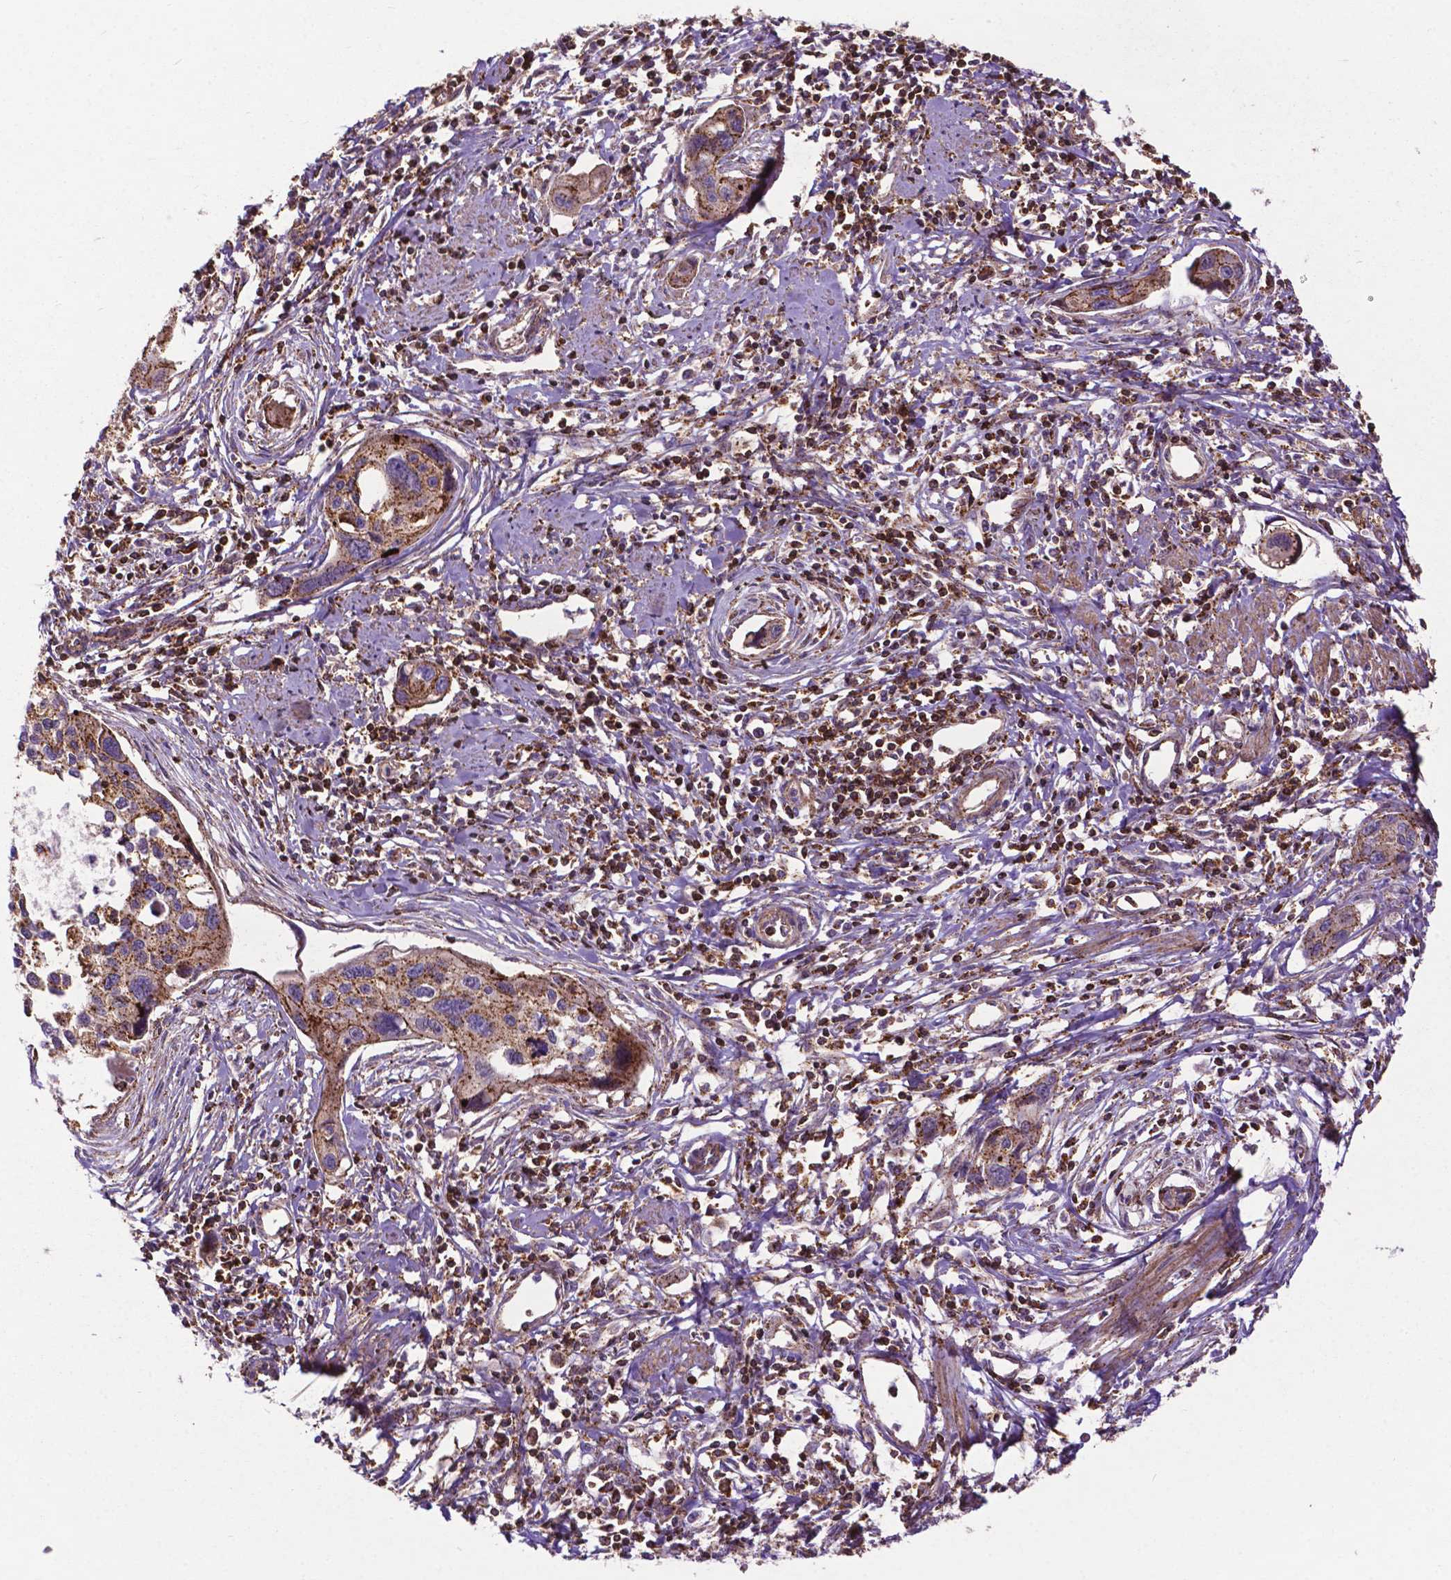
{"staining": {"intensity": "strong", "quantity": ">75%", "location": "cytoplasmic/membranous"}, "tissue": "cervical cancer", "cell_type": "Tumor cells", "image_type": "cancer", "snomed": [{"axis": "morphology", "description": "Squamous cell carcinoma, NOS"}, {"axis": "topography", "description": "Cervix"}], "caption": "Human cervical cancer (squamous cell carcinoma) stained with a brown dye displays strong cytoplasmic/membranous positive expression in approximately >75% of tumor cells.", "gene": "CHMP4A", "patient": {"sex": "female", "age": 31}}